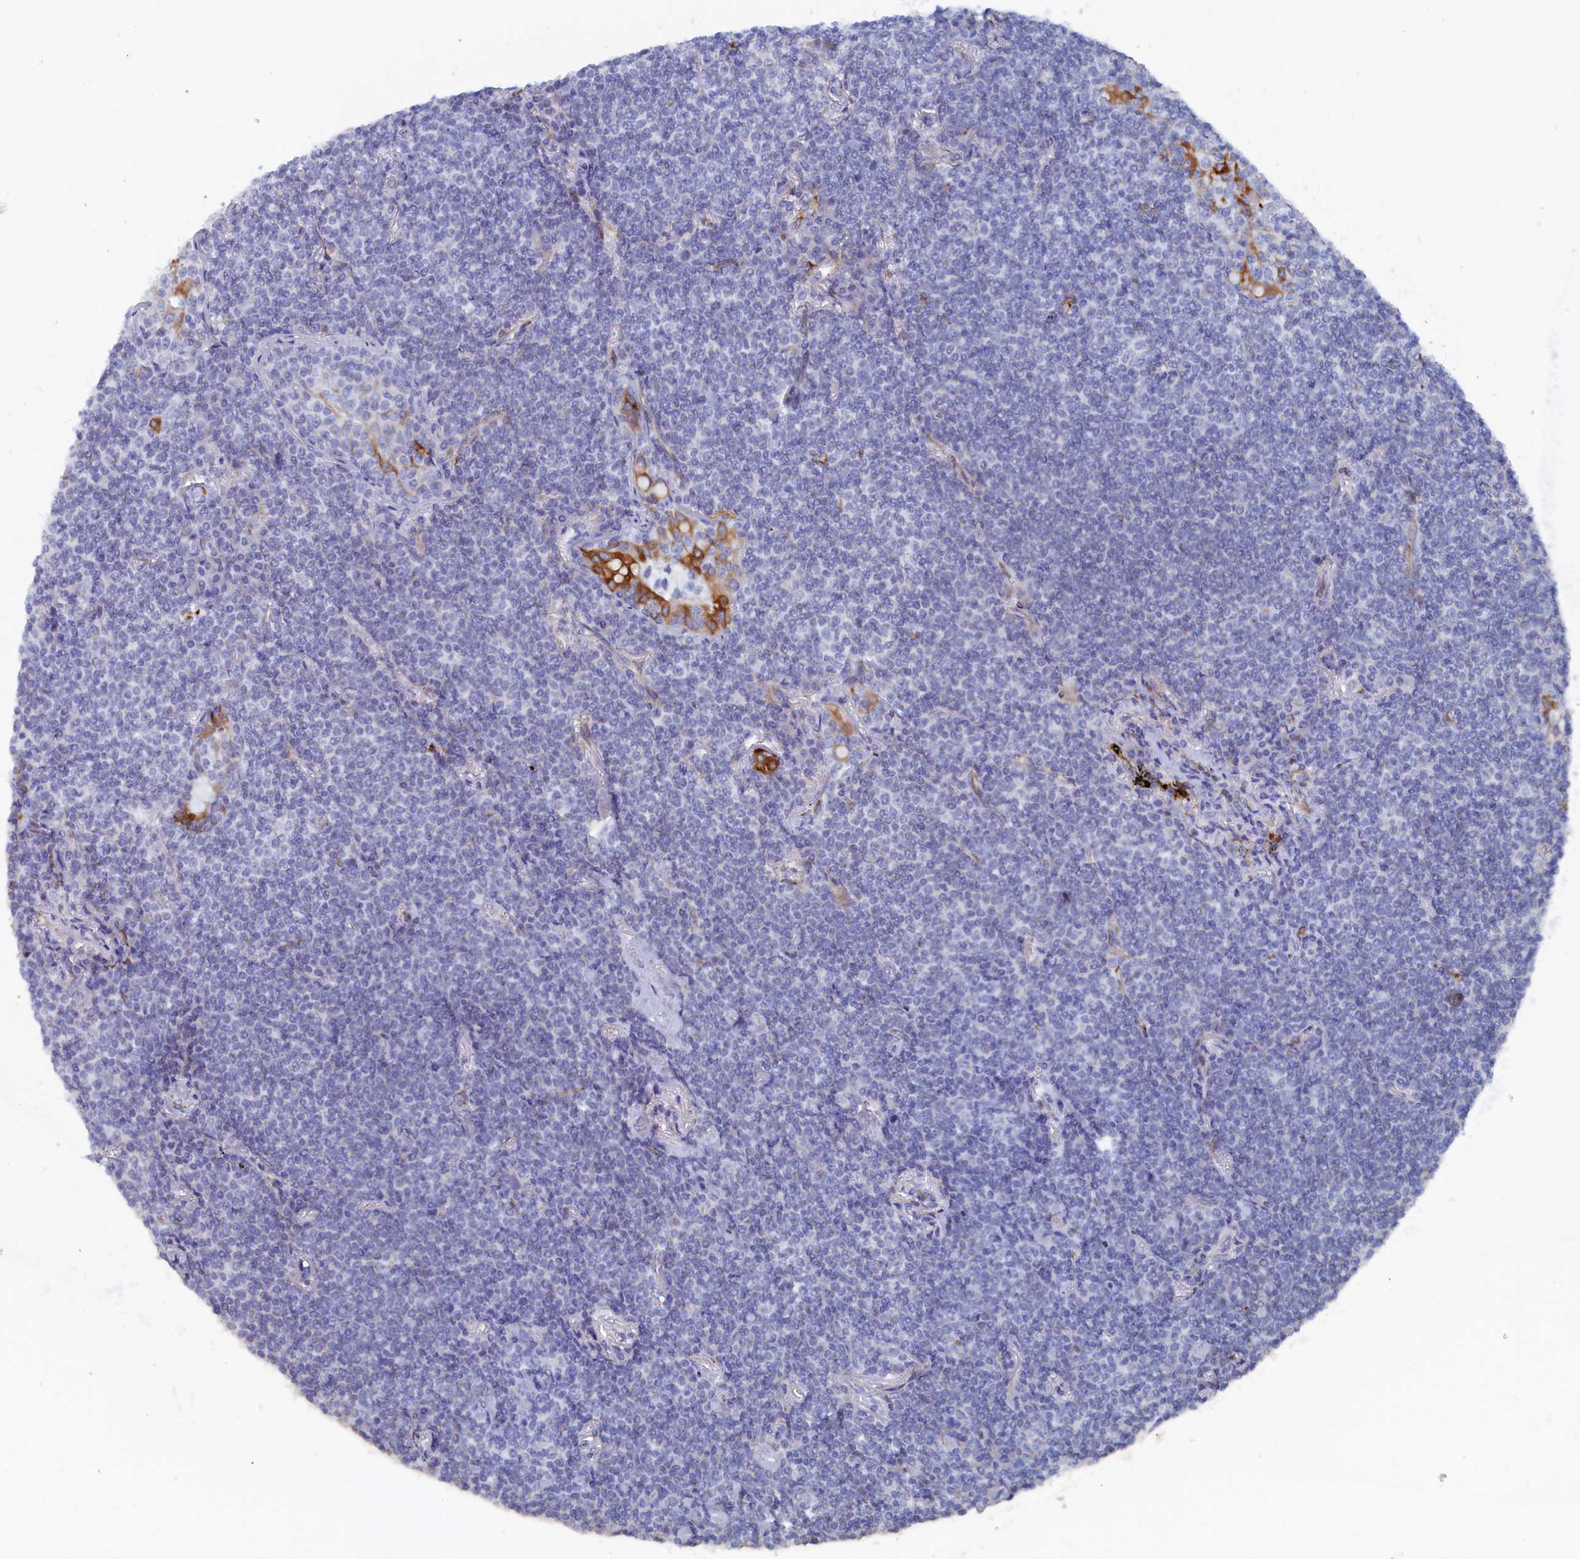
{"staining": {"intensity": "negative", "quantity": "none", "location": "none"}, "tissue": "lymphoma", "cell_type": "Tumor cells", "image_type": "cancer", "snomed": [{"axis": "morphology", "description": "Malignant lymphoma, non-Hodgkin's type, Low grade"}, {"axis": "topography", "description": "Lung"}], "caption": "Immunohistochemical staining of low-grade malignant lymphoma, non-Hodgkin's type reveals no significant staining in tumor cells.", "gene": "COG7", "patient": {"sex": "female", "age": 71}}